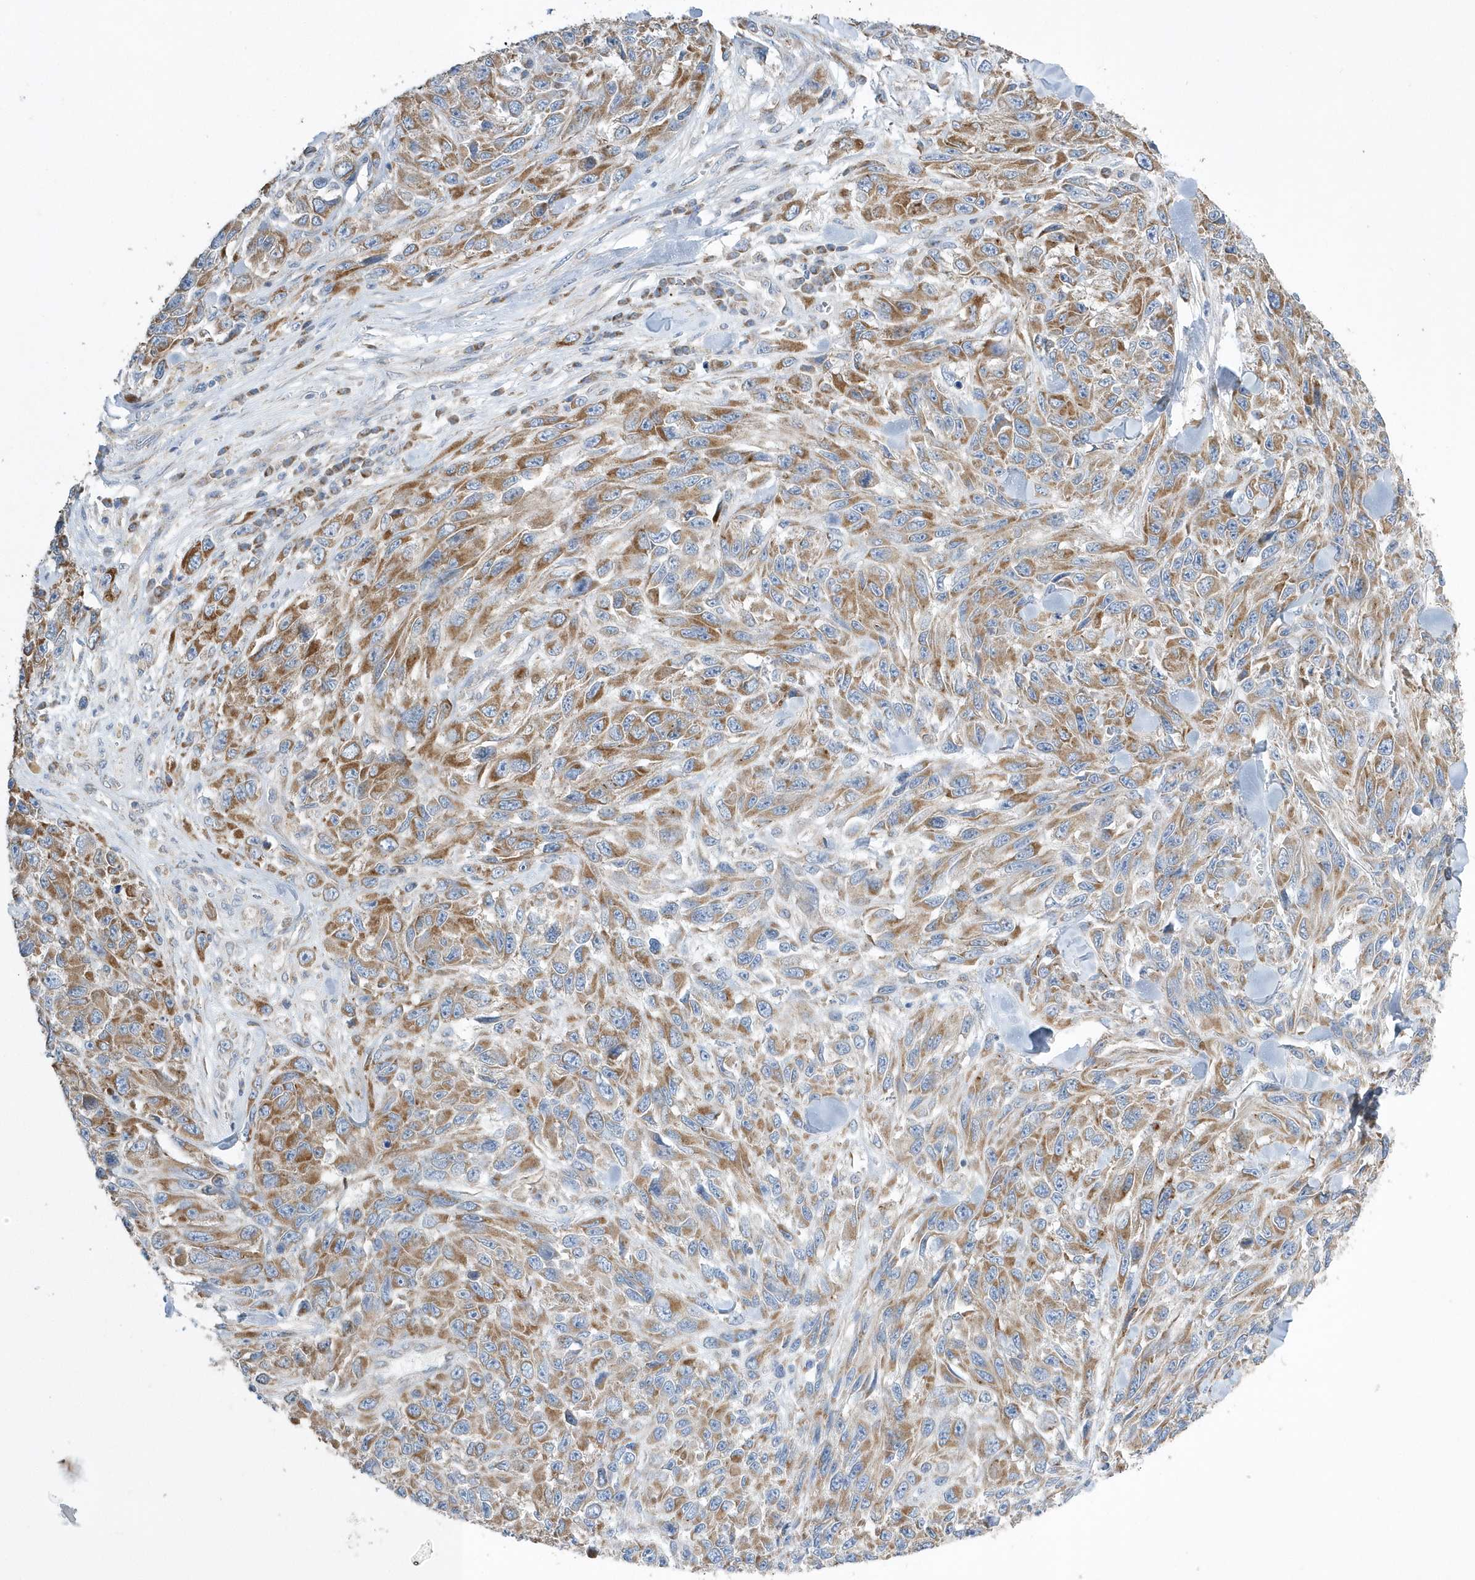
{"staining": {"intensity": "moderate", "quantity": ">75%", "location": "cytoplasmic/membranous"}, "tissue": "melanoma", "cell_type": "Tumor cells", "image_type": "cancer", "snomed": [{"axis": "morphology", "description": "Malignant melanoma, NOS"}, {"axis": "topography", "description": "Skin"}], "caption": "A brown stain highlights moderate cytoplasmic/membranous expression of a protein in melanoma tumor cells. The protein is shown in brown color, while the nuclei are stained blue.", "gene": "SPATA5", "patient": {"sex": "female", "age": 96}}